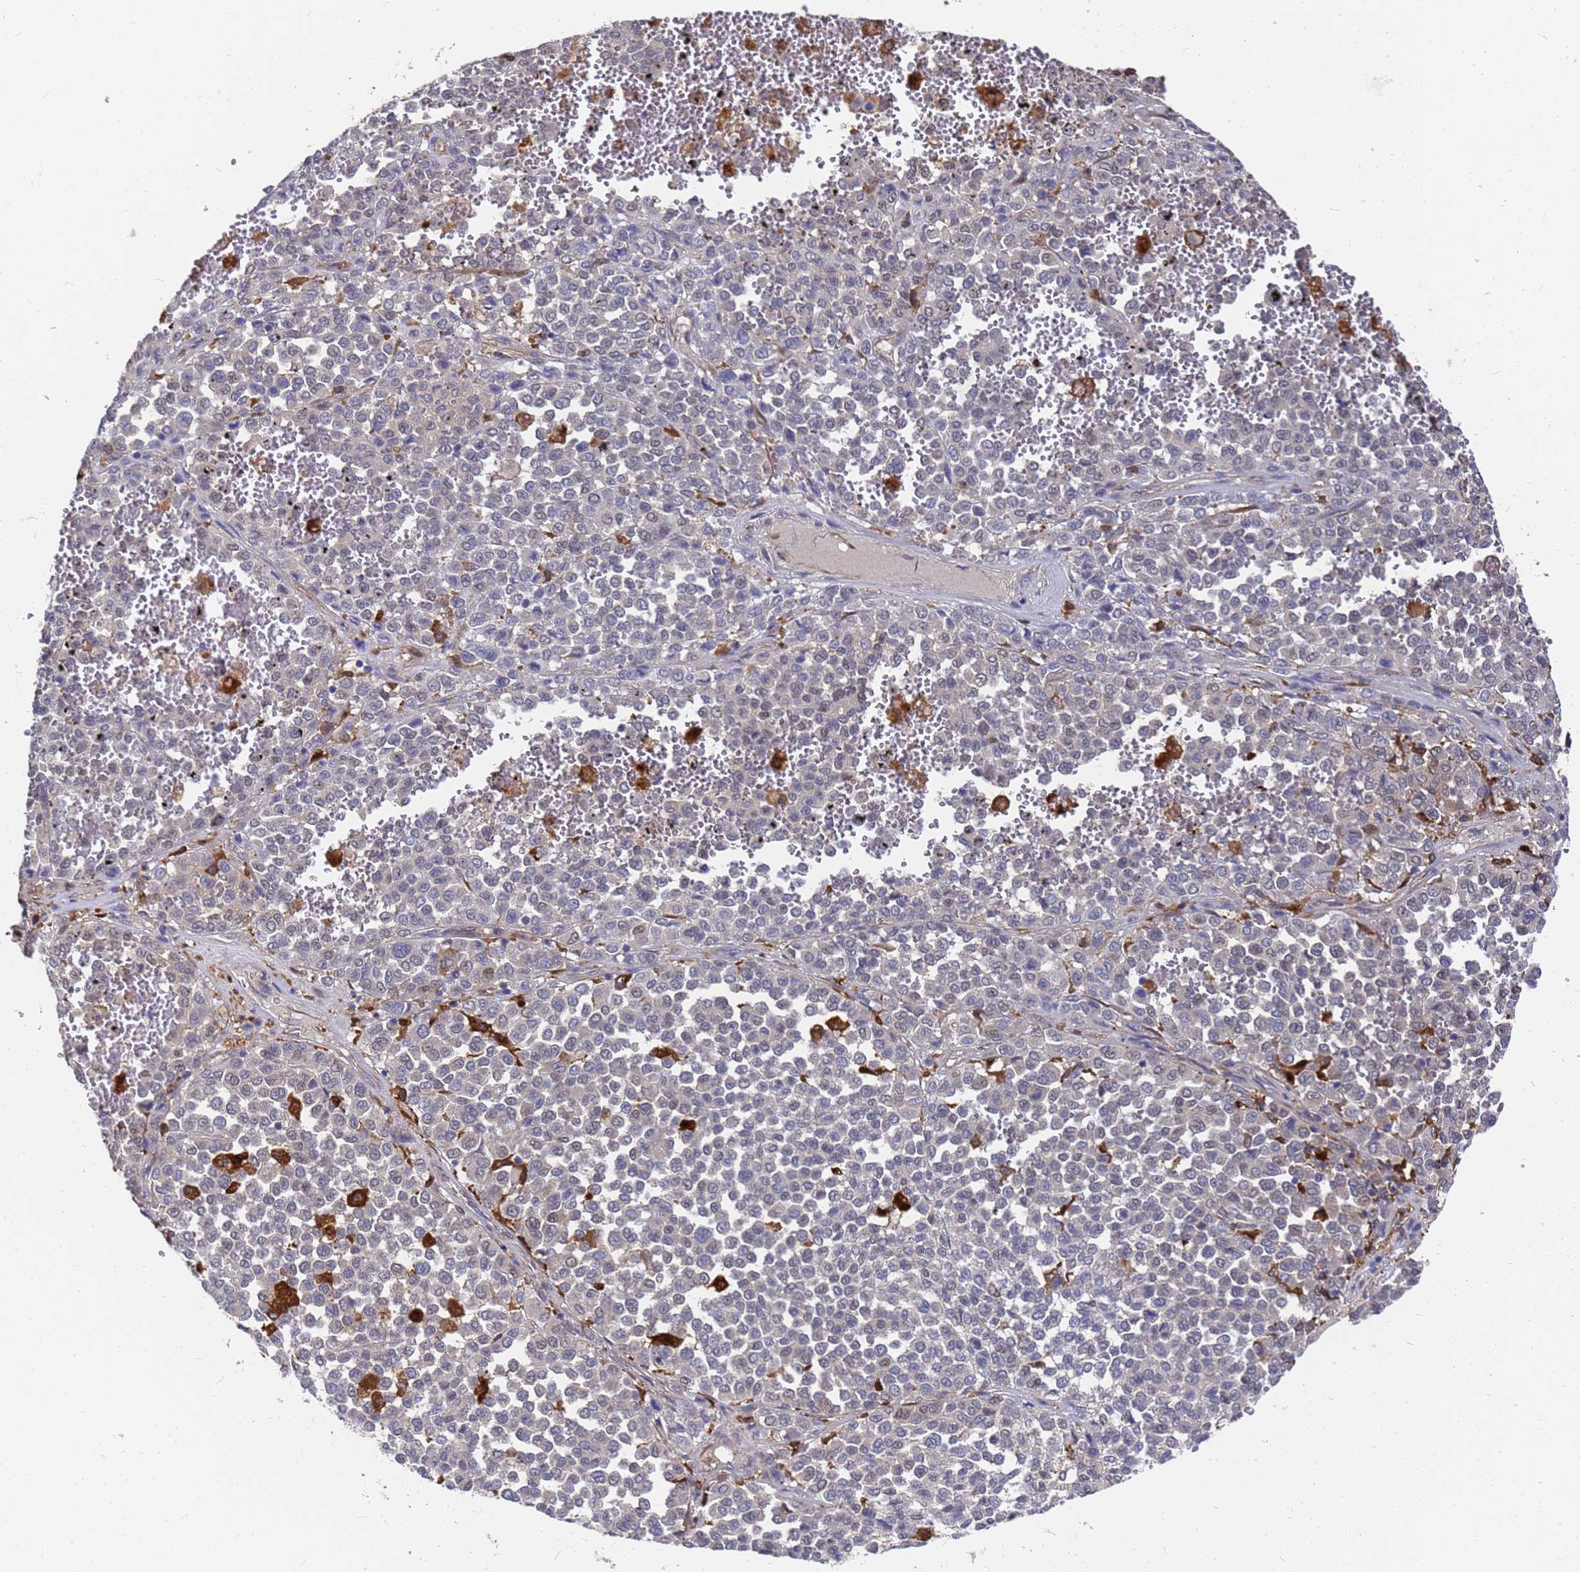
{"staining": {"intensity": "negative", "quantity": "none", "location": "none"}, "tissue": "melanoma", "cell_type": "Tumor cells", "image_type": "cancer", "snomed": [{"axis": "morphology", "description": "Malignant melanoma, Metastatic site"}, {"axis": "topography", "description": "Pancreas"}], "caption": "Malignant melanoma (metastatic site) stained for a protein using immunohistochemistry (IHC) exhibits no positivity tumor cells.", "gene": "SLC35E2B", "patient": {"sex": "female", "age": 30}}